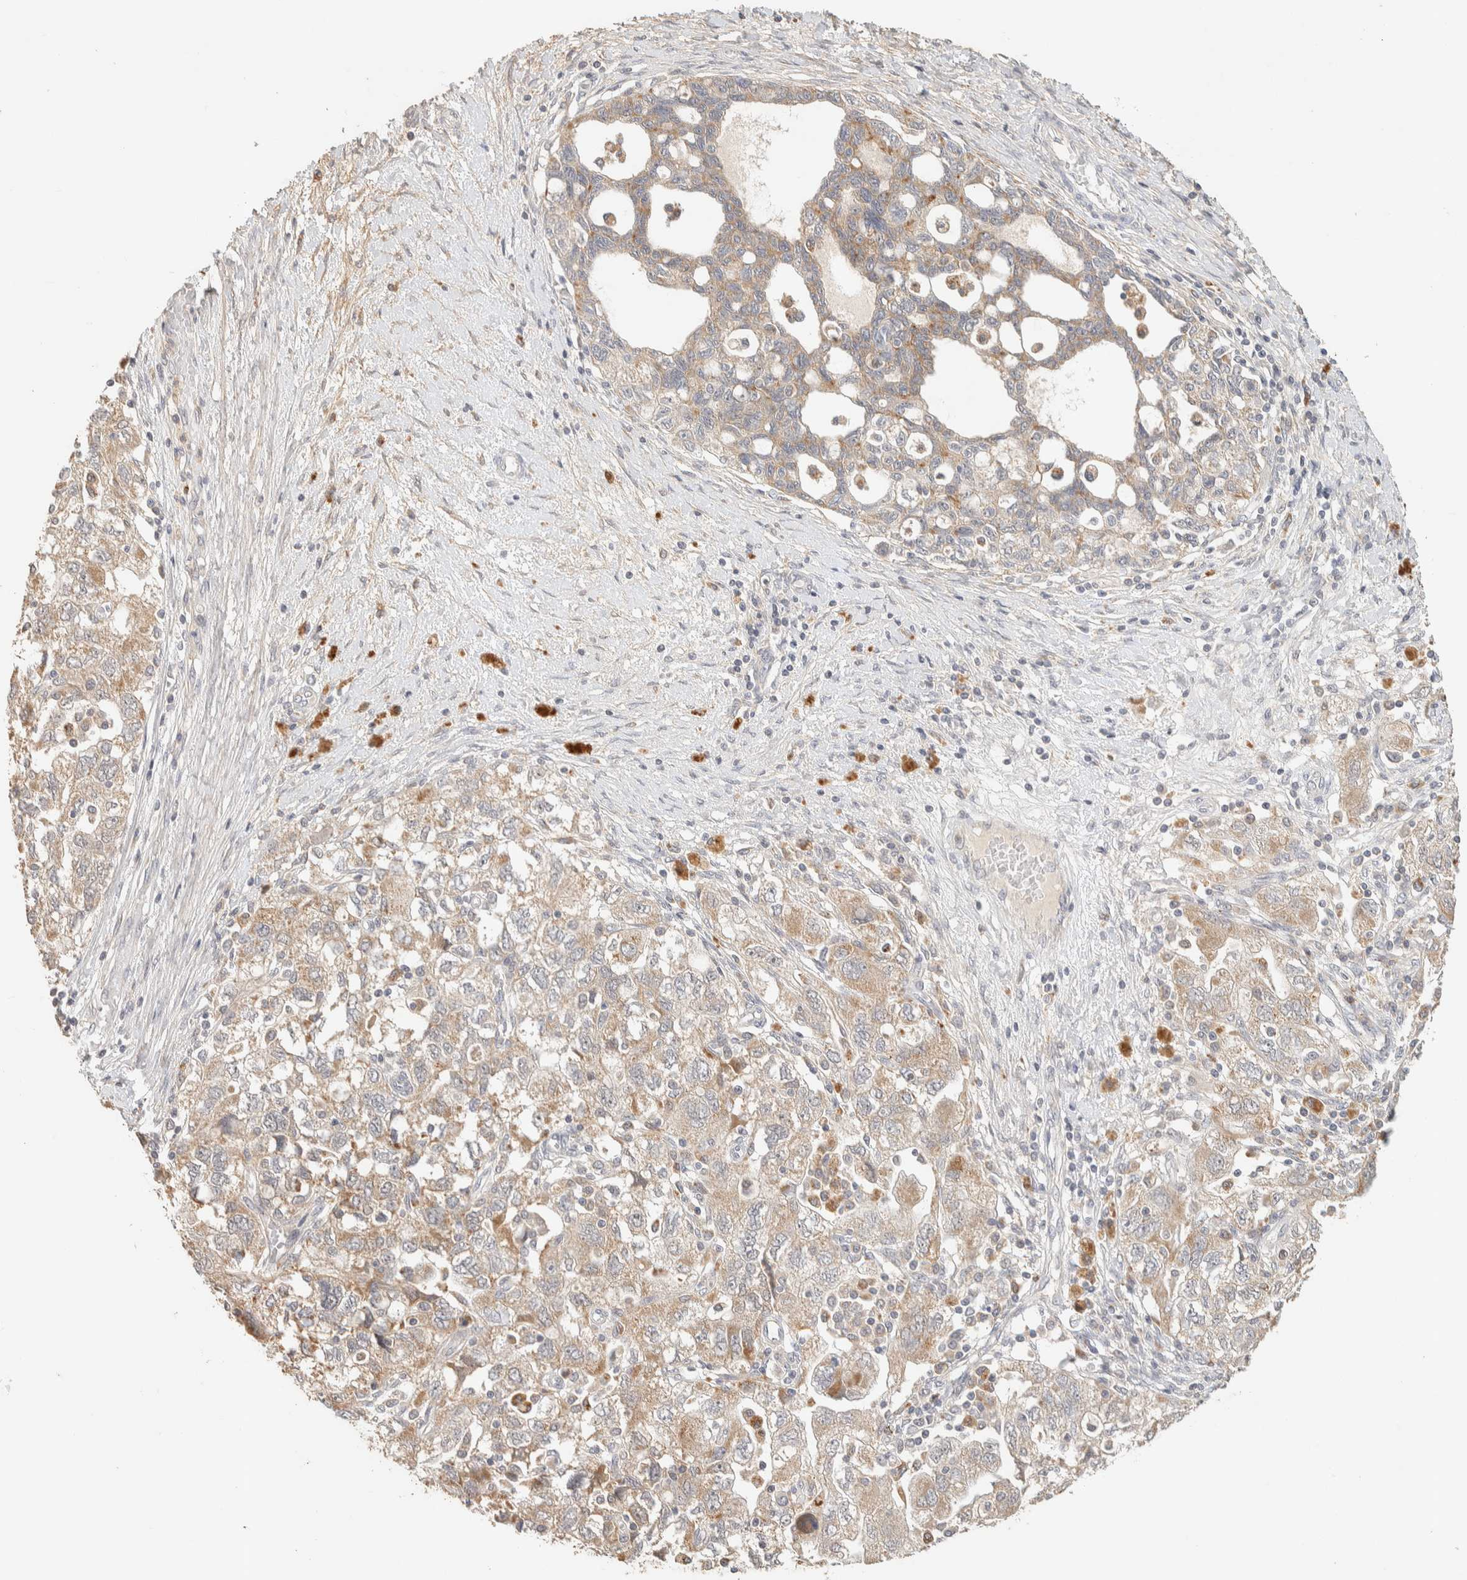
{"staining": {"intensity": "weak", "quantity": ">75%", "location": "cytoplasmic/membranous"}, "tissue": "ovarian cancer", "cell_type": "Tumor cells", "image_type": "cancer", "snomed": [{"axis": "morphology", "description": "Carcinoma, NOS"}, {"axis": "morphology", "description": "Cystadenocarcinoma, serous, NOS"}, {"axis": "topography", "description": "Ovary"}], "caption": "IHC of human ovarian cancer (carcinoma) reveals low levels of weak cytoplasmic/membranous positivity in about >75% of tumor cells.", "gene": "ITPA", "patient": {"sex": "female", "age": 69}}